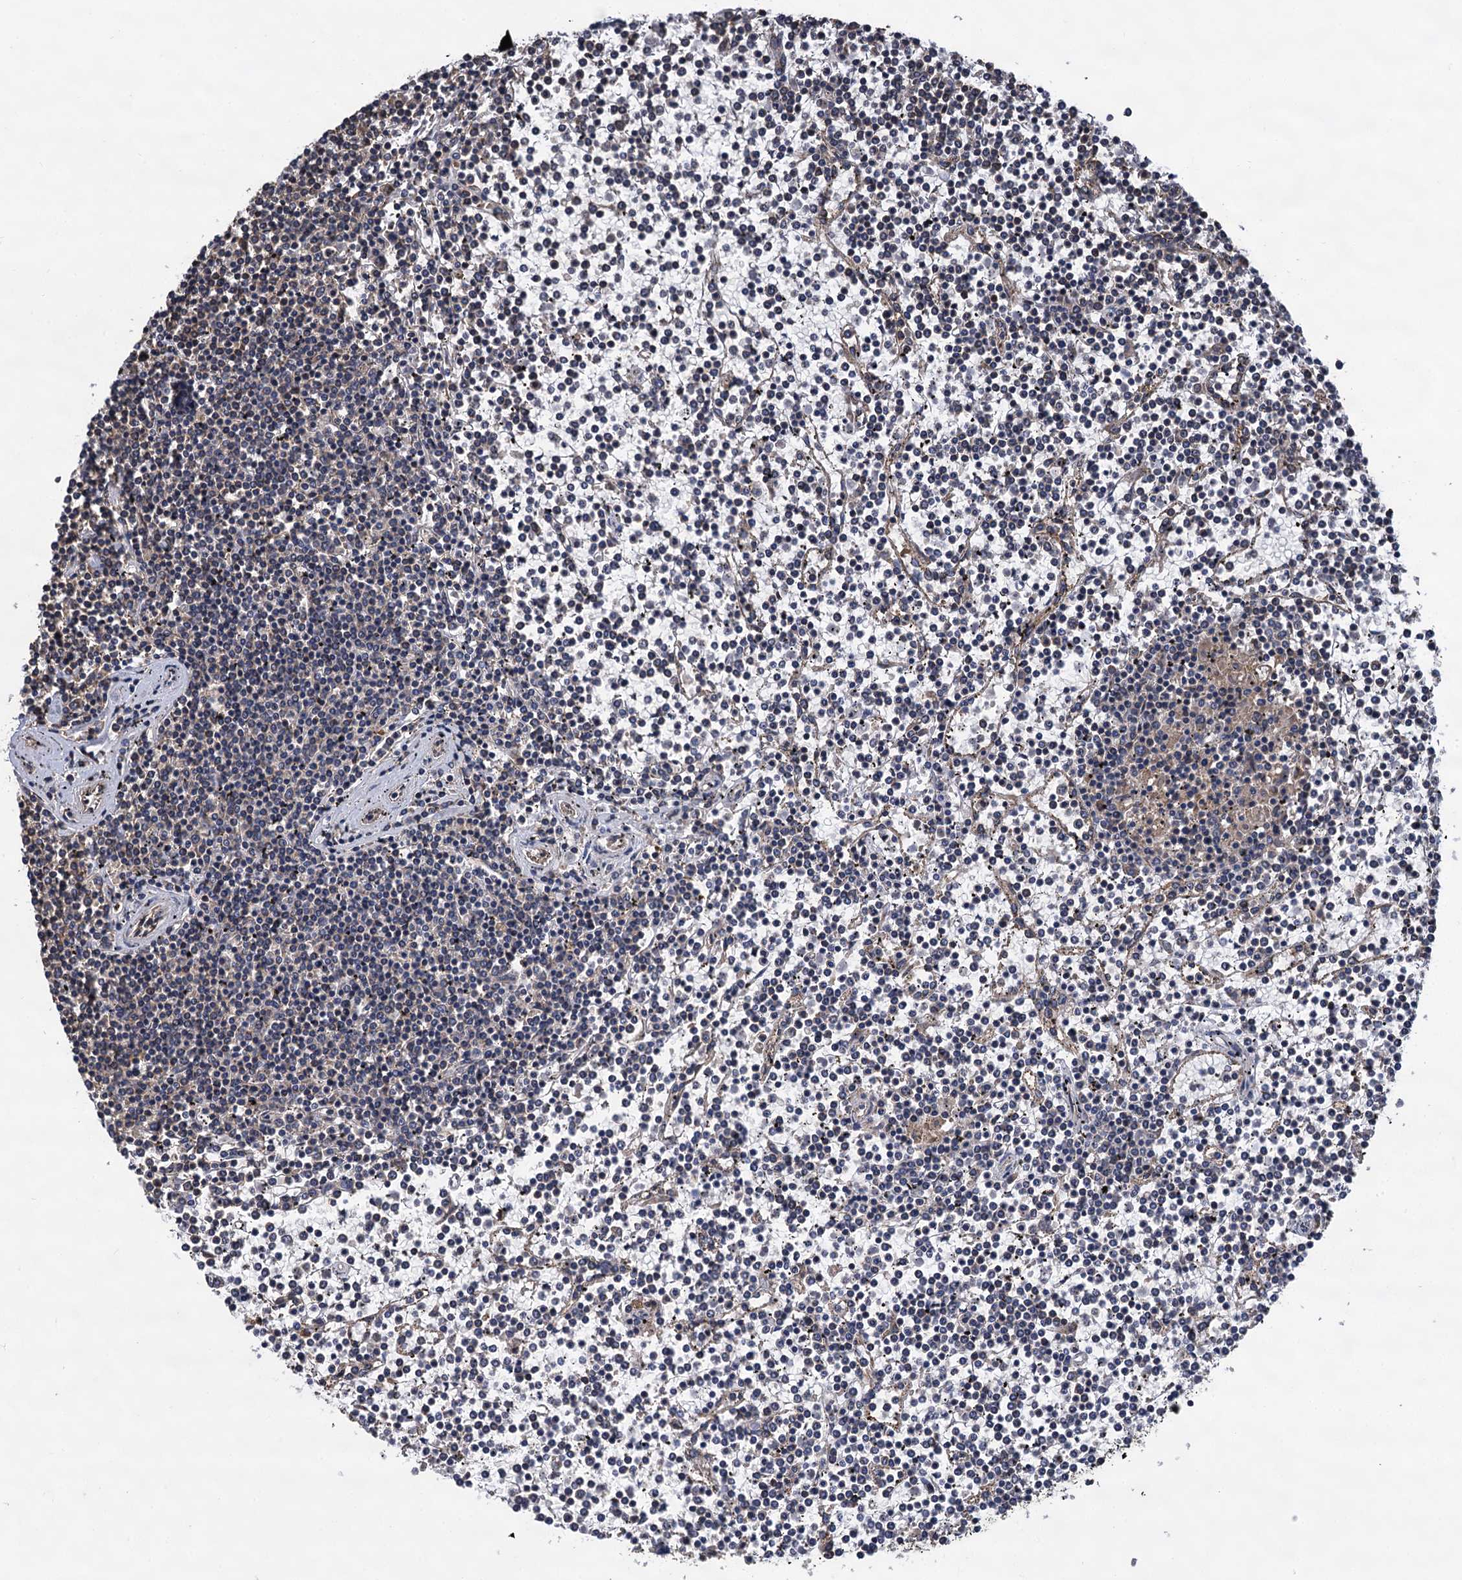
{"staining": {"intensity": "negative", "quantity": "none", "location": "none"}, "tissue": "lymphoma", "cell_type": "Tumor cells", "image_type": "cancer", "snomed": [{"axis": "morphology", "description": "Malignant lymphoma, non-Hodgkin's type, Low grade"}, {"axis": "topography", "description": "Spleen"}], "caption": "IHC of malignant lymphoma, non-Hodgkin's type (low-grade) reveals no positivity in tumor cells. (DAB immunohistochemistry with hematoxylin counter stain).", "gene": "LINS1", "patient": {"sex": "female", "age": 19}}